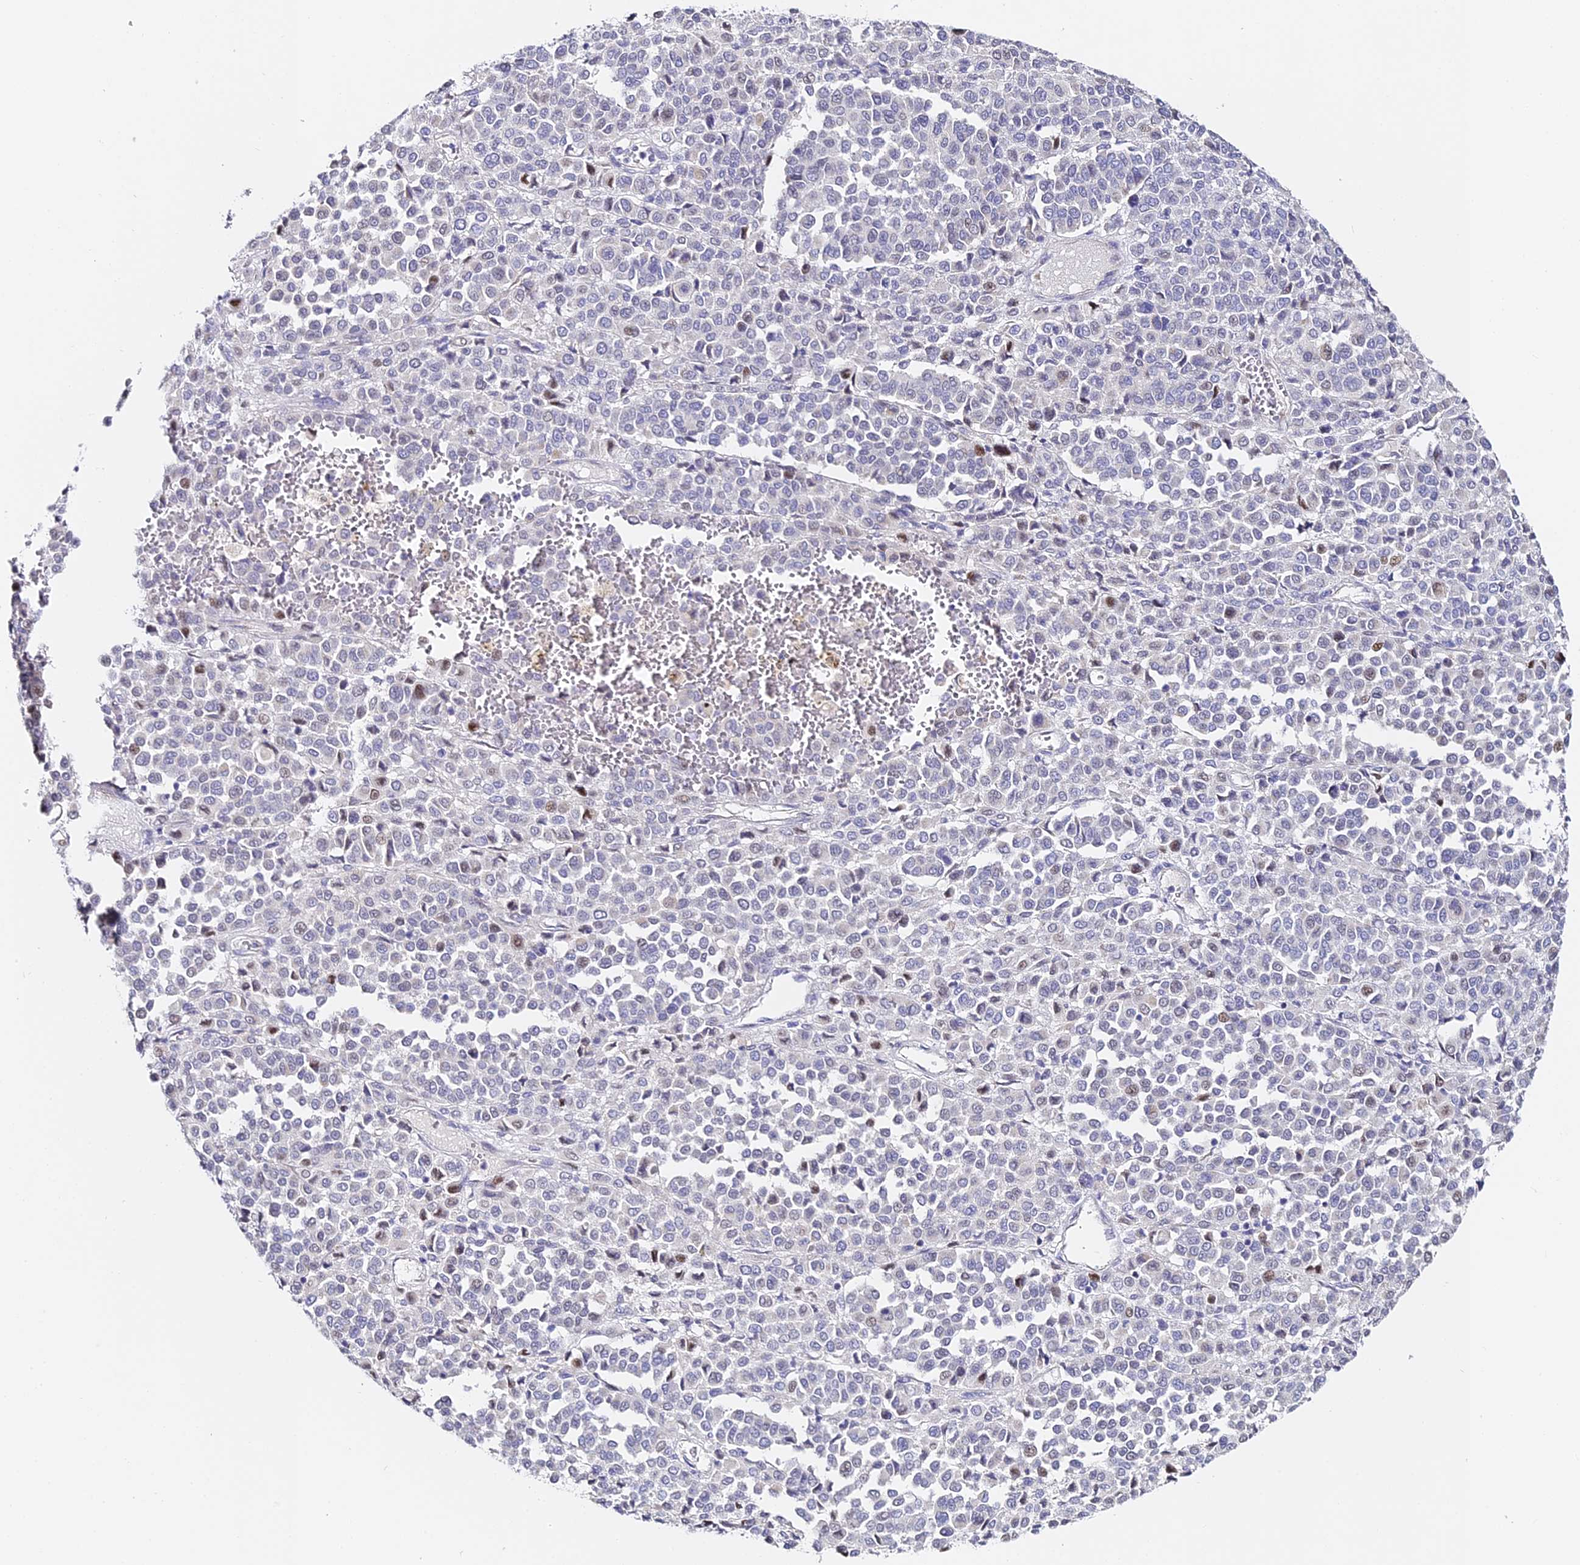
{"staining": {"intensity": "moderate", "quantity": "<25%", "location": "nuclear"}, "tissue": "melanoma", "cell_type": "Tumor cells", "image_type": "cancer", "snomed": [{"axis": "morphology", "description": "Malignant melanoma, Metastatic site"}, {"axis": "topography", "description": "Pancreas"}], "caption": "A brown stain shows moderate nuclear staining of a protein in human malignant melanoma (metastatic site) tumor cells.", "gene": "SERP1", "patient": {"sex": "female", "age": 30}}